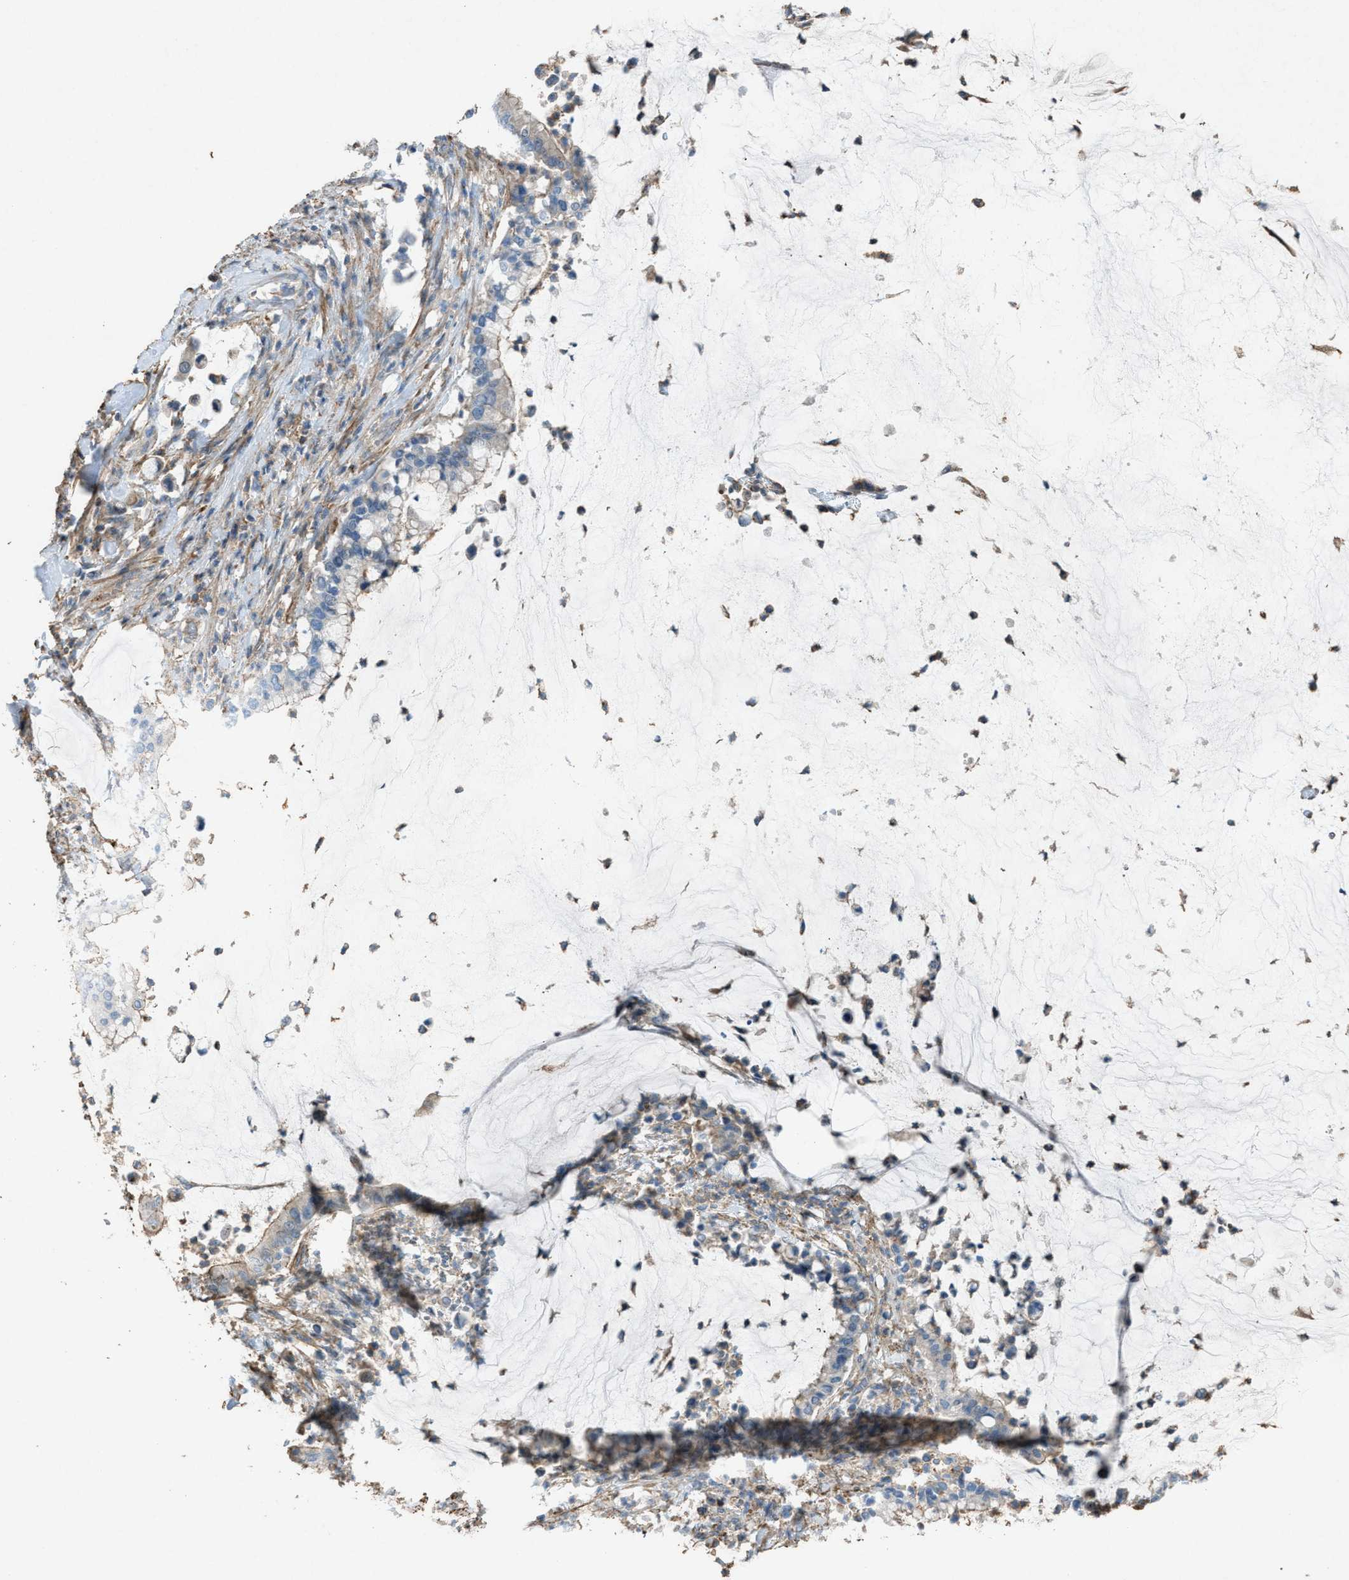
{"staining": {"intensity": "weak", "quantity": "<25%", "location": "cytoplasmic/membranous"}, "tissue": "pancreatic cancer", "cell_type": "Tumor cells", "image_type": "cancer", "snomed": [{"axis": "morphology", "description": "Adenocarcinoma, NOS"}, {"axis": "topography", "description": "Pancreas"}], "caption": "Human pancreatic cancer (adenocarcinoma) stained for a protein using IHC exhibits no staining in tumor cells.", "gene": "NCK2", "patient": {"sex": "male", "age": 41}}